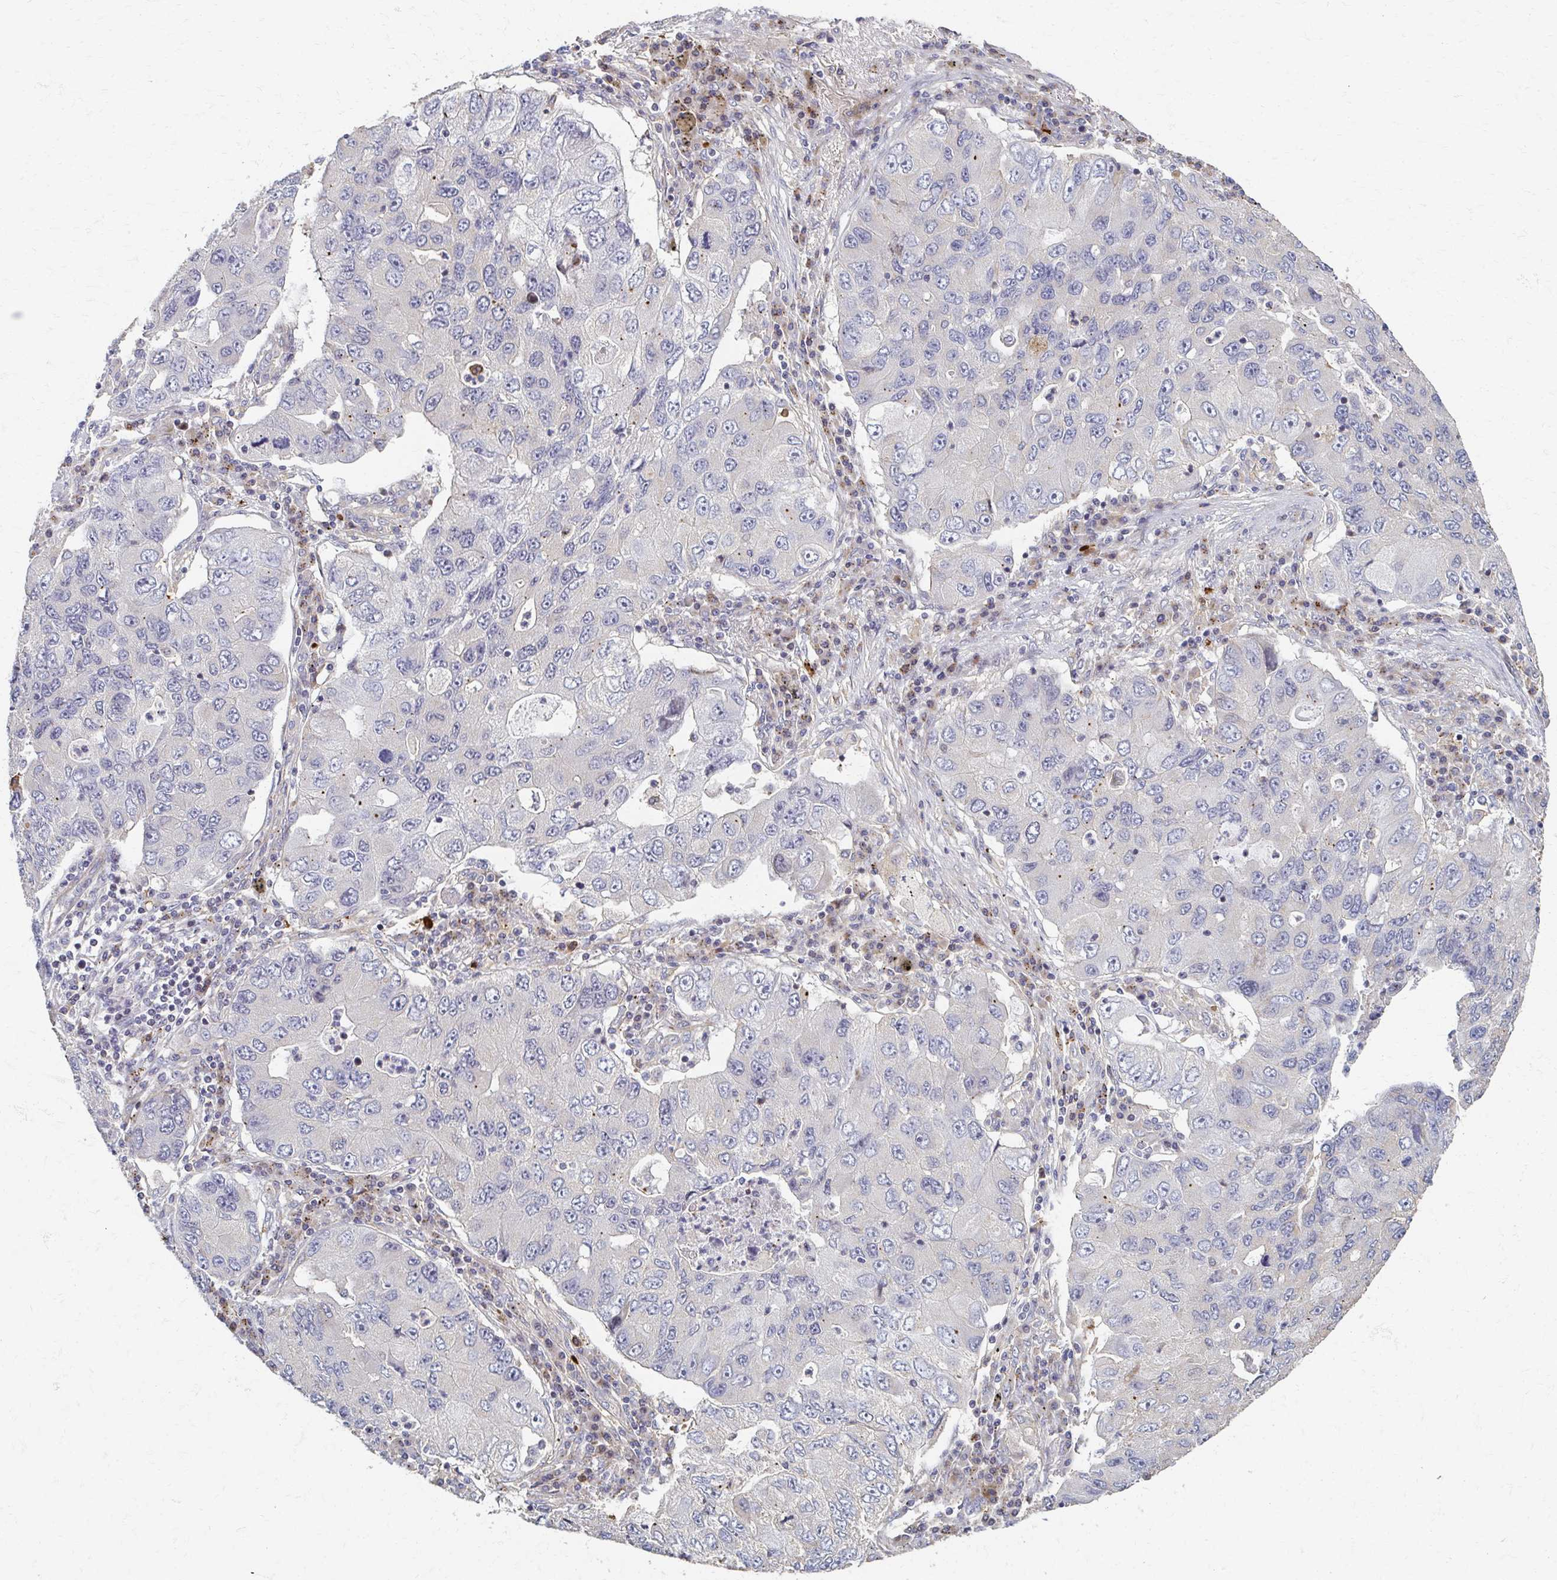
{"staining": {"intensity": "negative", "quantity": "none", "location": "none"}, "tissue": "lung cancer", "cell_type": "Tumor cells", "image_type": "cancer", "snomed": [{"axis": "morphology", "description": "Adenocarcinoma, NOS"}, {"axis": "morphology", "description": "Adenocarcinoma, metastatic, NOS"}, {"axis": "topography", "description": "Lymph node"}, {"axis": "topography", "description": "Lung"}], "caption": "A high-resolution micrograph shows immunohistochemistry staining of lung adenocarcinoma, which demonstrates no significant expression in tumor cells.", "gene": "SKA2", "patient": {"sex": "female", "age": 54}}